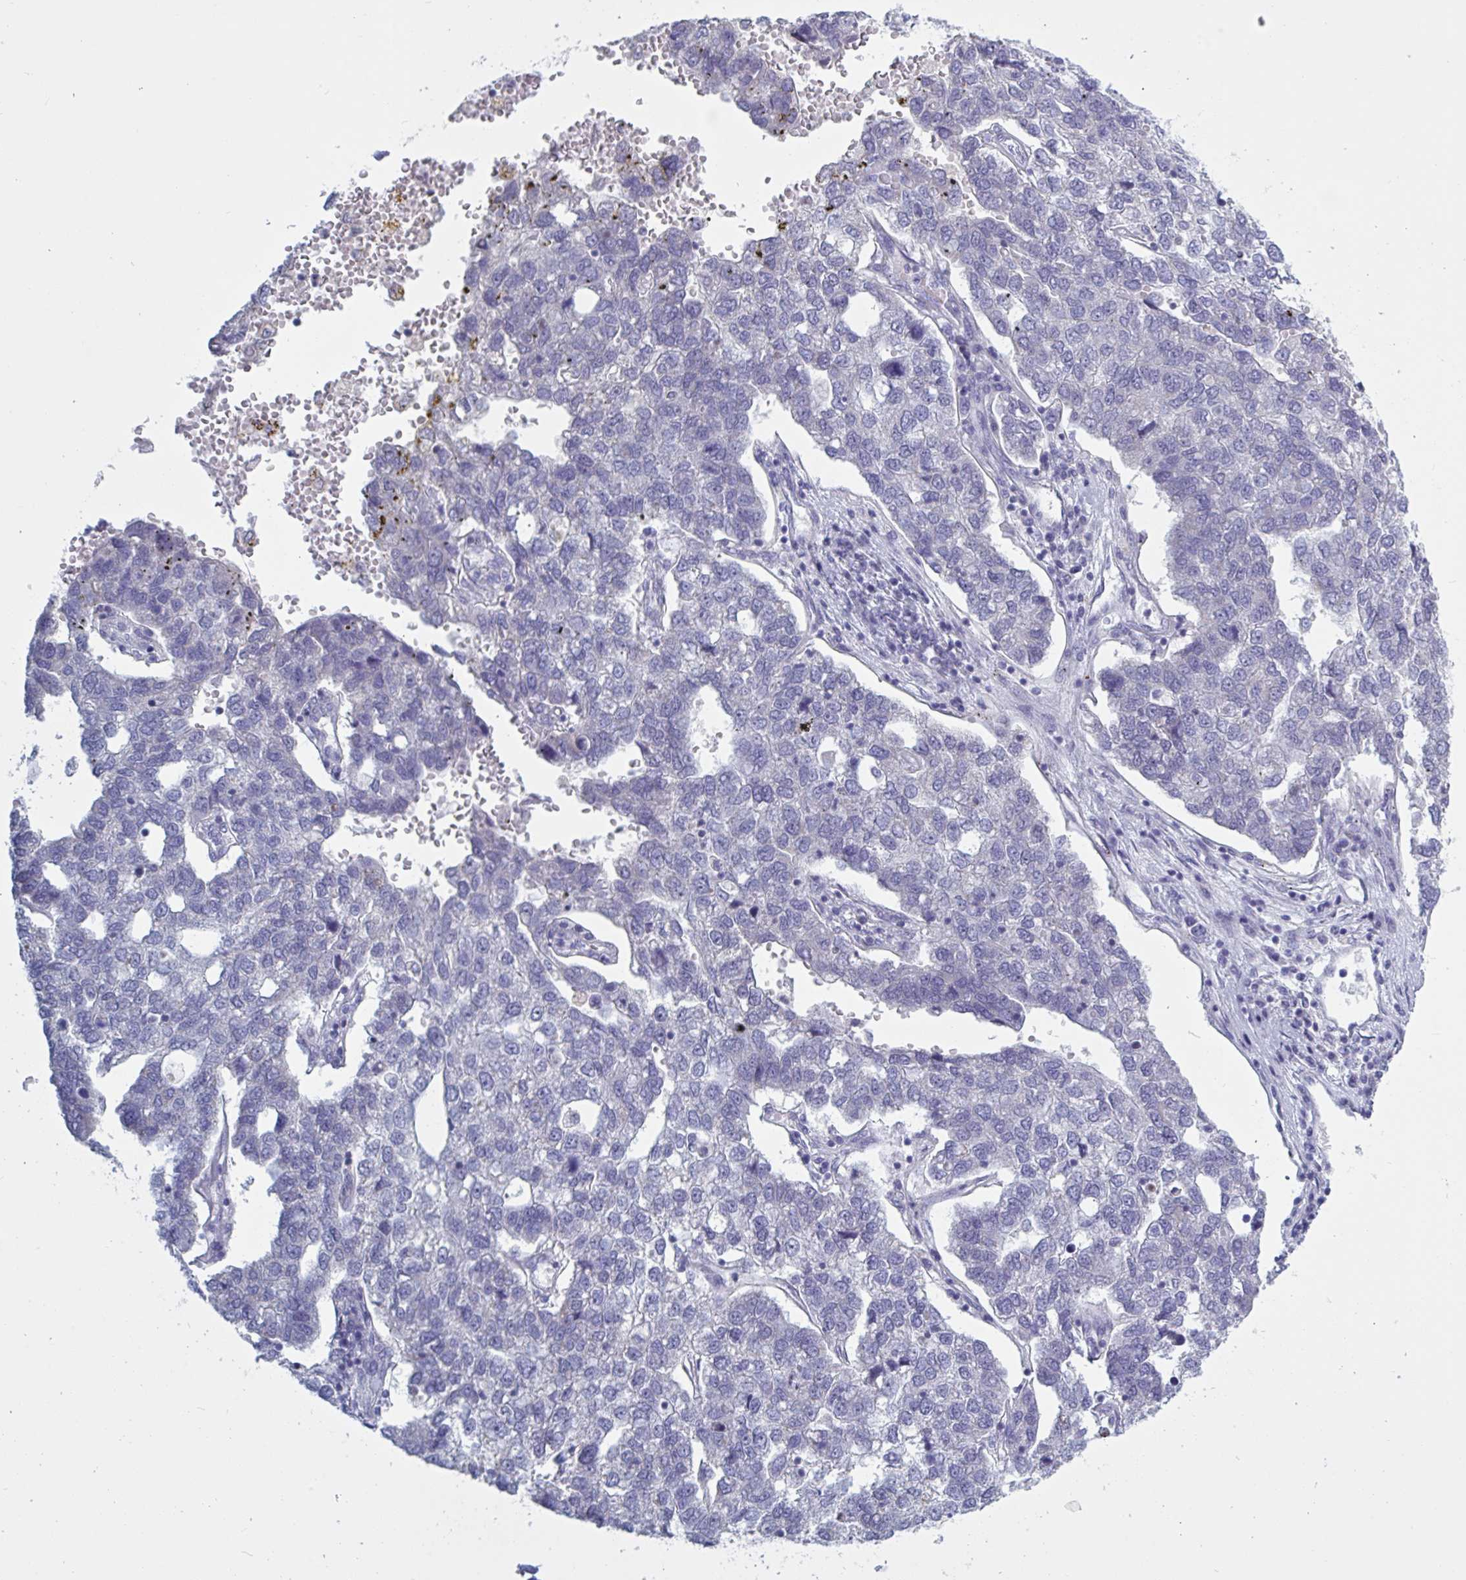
{"staining": {"intensity": "negative", "quantity": "none", "location": "none"}, "tissue": "pancreatic cancer", "cell_type": "Tumor cells", "image_type": "cancer", "snomed": [{"axis": "morphology", "description": "Adenocarcinoma, NOS"}, {"axis": "topography", "description": "Pancreas"}], "caption": "Immunohistochemistry photomicrograph of human pancreatic adenocarcinoma stained for a protein (brown), which demonstrates no positivity in tumor cells. (Brightfield microscopy of DAB IHC at high magnification).", "gene": "NDUFC2", "patient": {"sex": "female", "age": 61}}